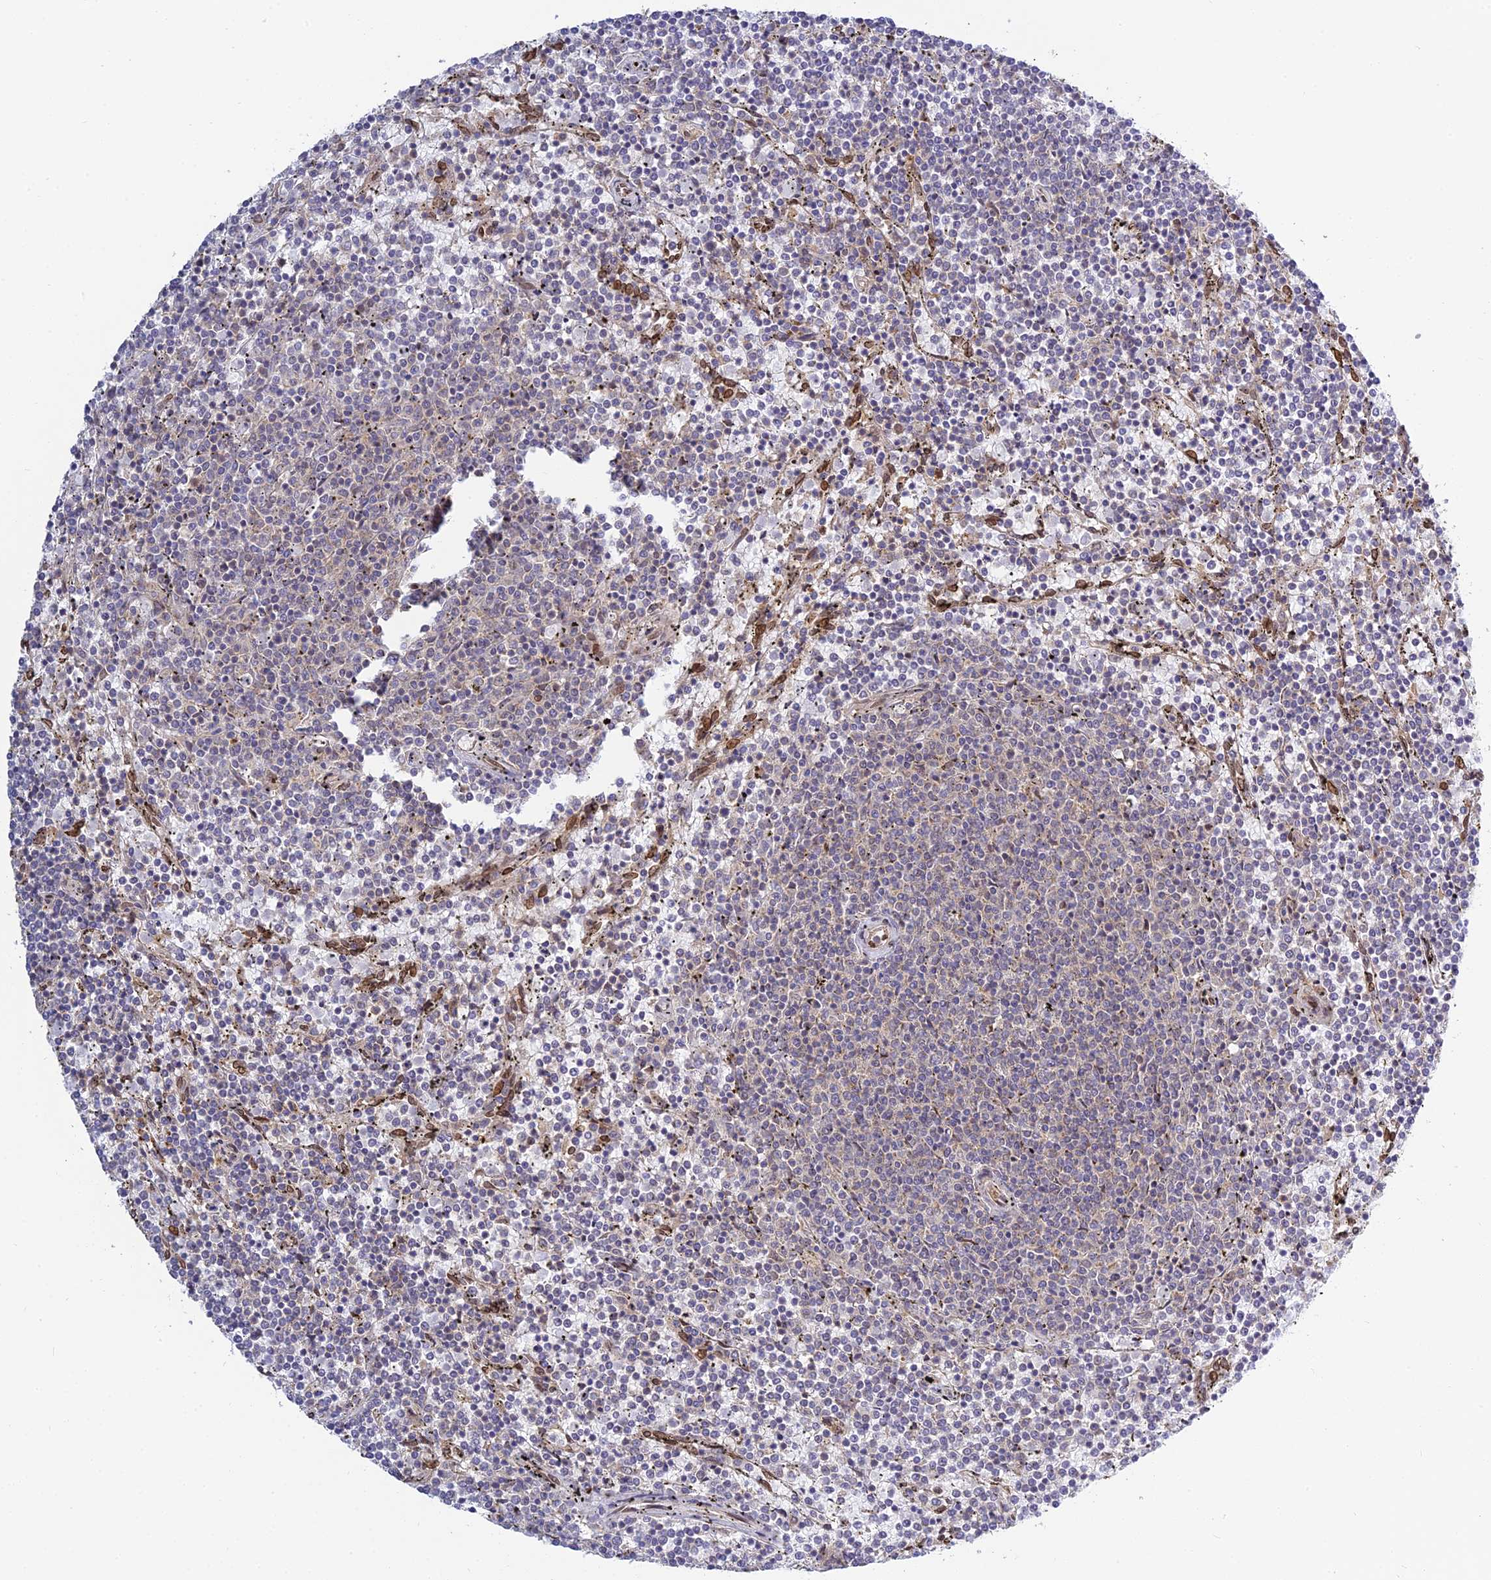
{"staining": {"intensity": "negative", "quantity": "none", "location": "none"}, "tissue": "lymphoma", "cell_type": "Tumor cells", "image_type": "cancer", "snomed": [{"axis": "morphology", "description": "Malignant lymphoma, non-Hodgkin's type, Low grade"}, {"axis": "topography", "description": "Spleen"}], "caption": "Immunohistochemistry (IHC) image of neoplastic tissue: low-grade malignant lymphoma, non-Hodgkin's type stained with DAB demonstrates no significant protein positivity in tumor cells.", "gene": "SKIC8", "patient": {"sex": "female", "age": 50}}